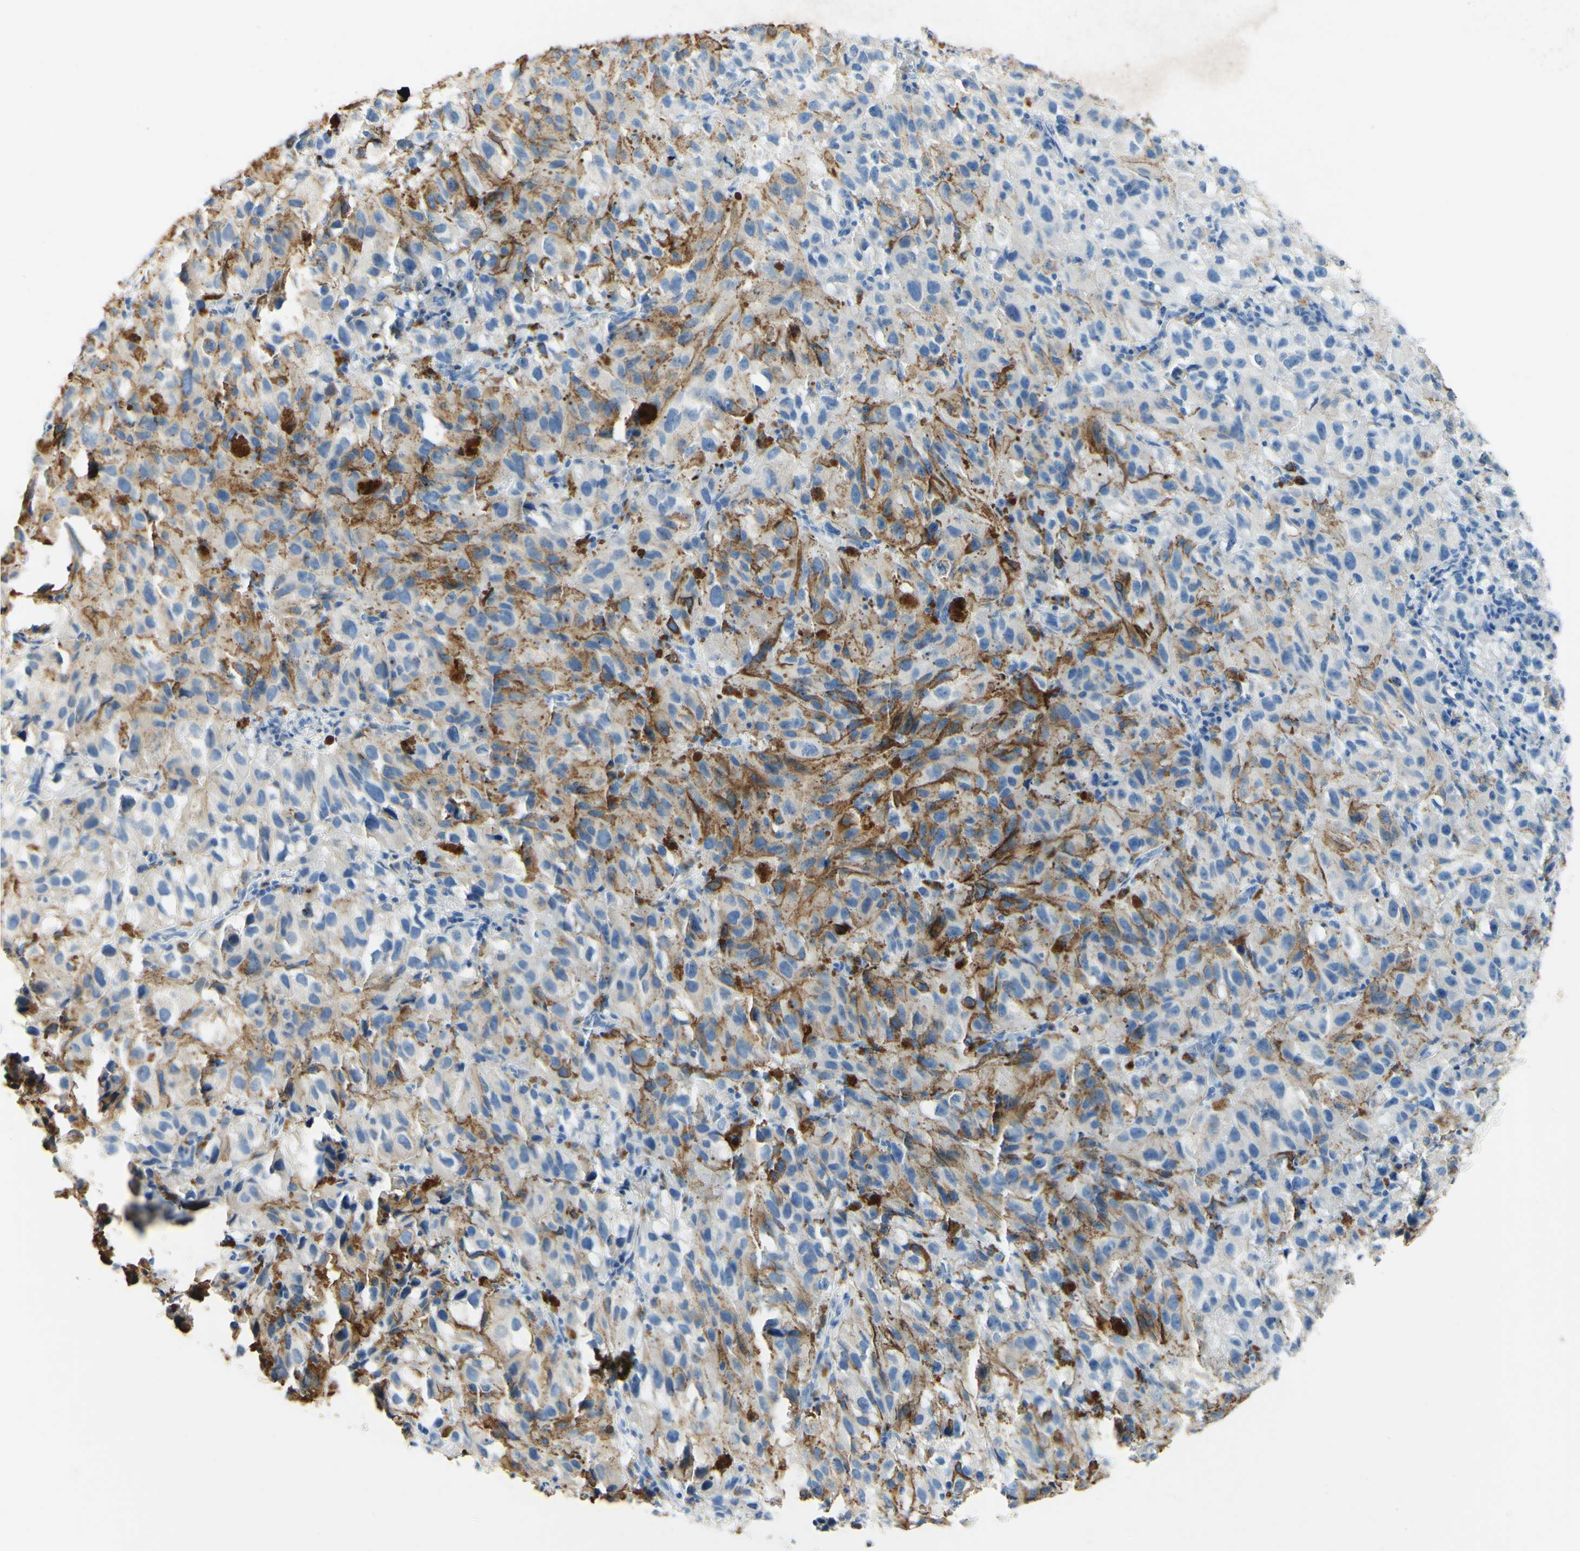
{"staining": {"intensity": "weak", "quantity": "<25%", "location": "cytoplasmic/membranous"}, "tissue": "melanoma", "cell_type": "Tumor cells", "image_type": "cancer", "snomed": [{"axis": "morphology", "description": "Malignant melanoma, NOS"}, {"axis": "topography", "description": "Skin"}], "caption": "High magnification brightfield microscopy of melanoma stained with DAB (brown) and counterstained with hematoxylin (blue): tumor cells show no significant positivity.", "gene": "FGF4", "patient": {"sex": "female", "age": 104}}